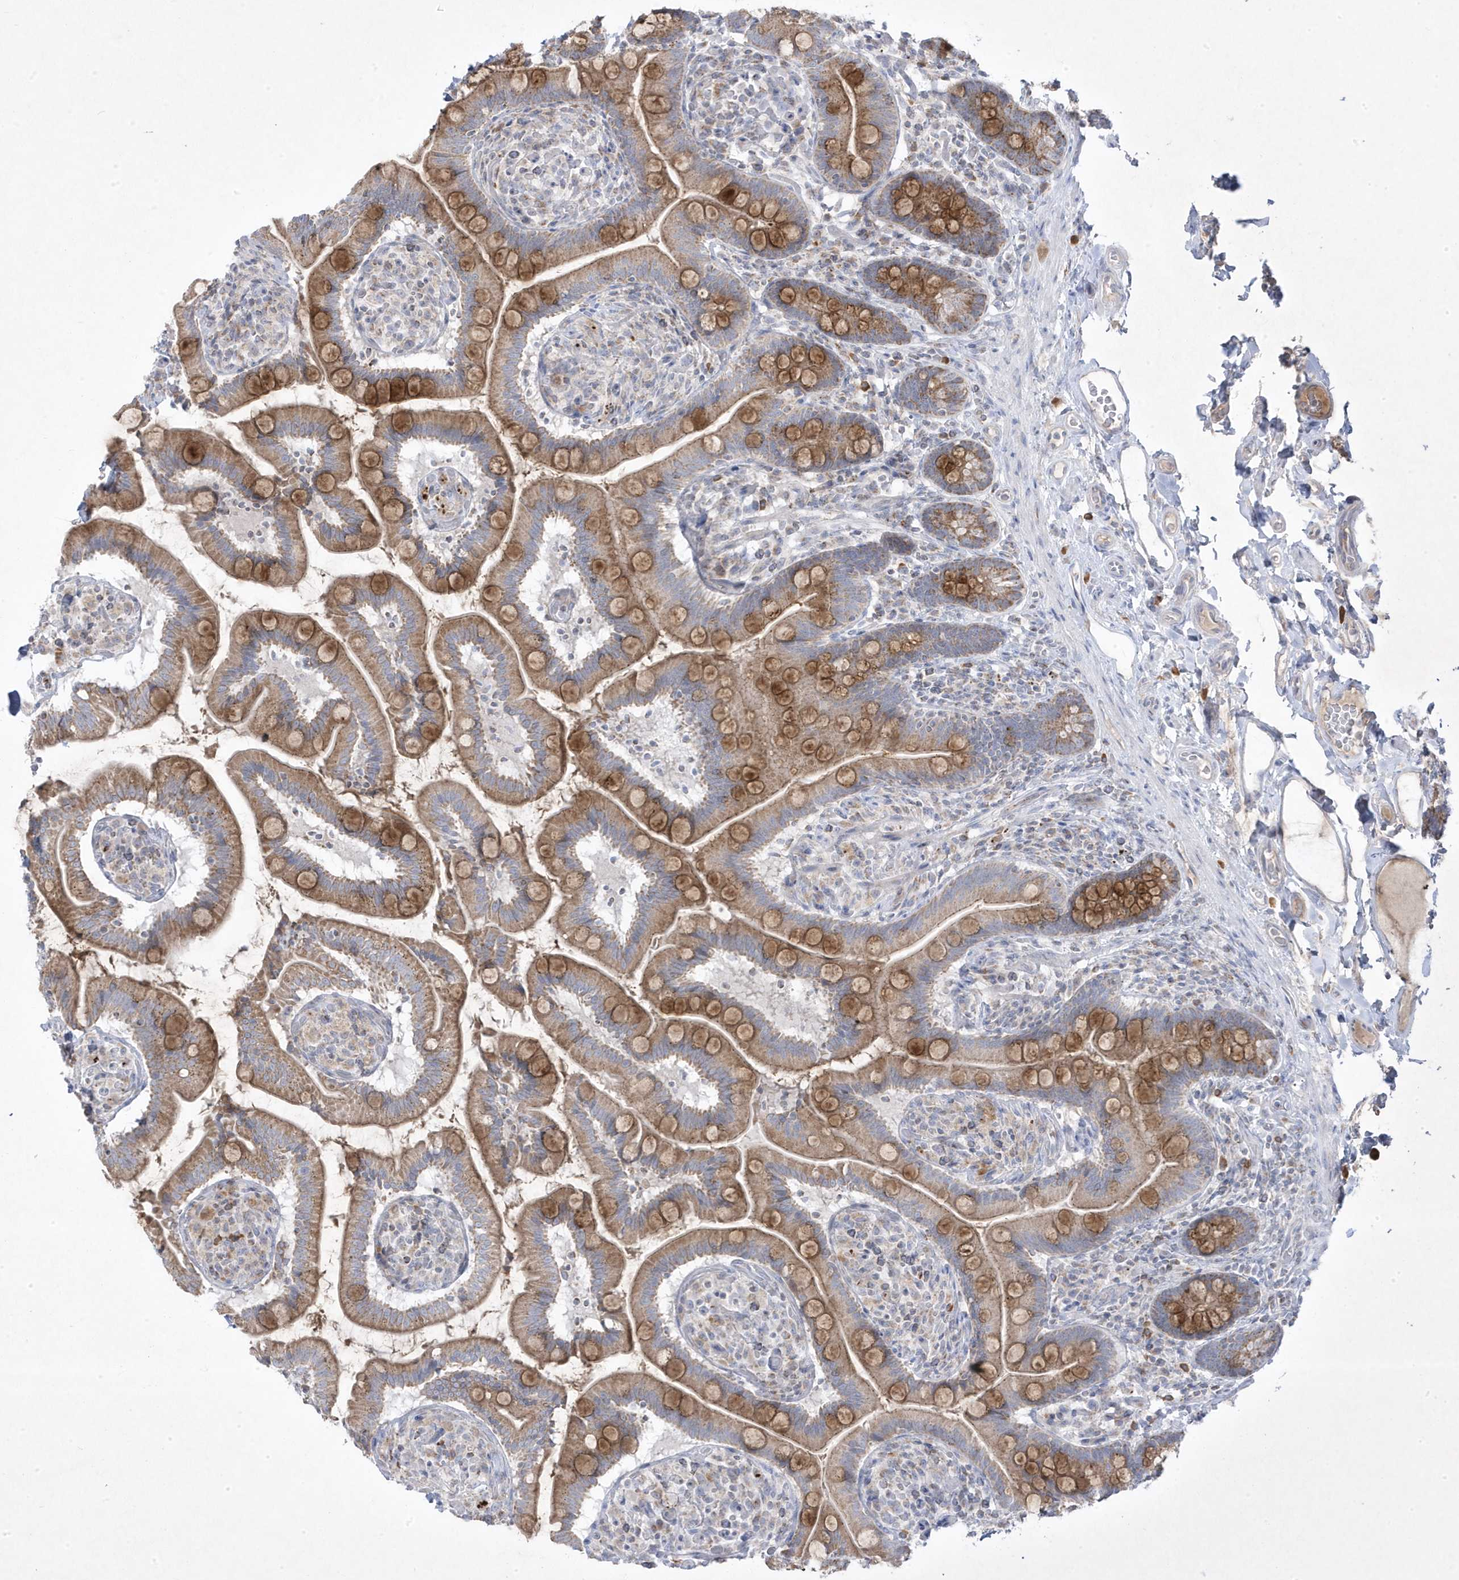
{"staining": {"intensity": "moderate", "quantity": ">75%", "location": "cytoplasmic/membranous"}, "tissue": "small intestine", "cell_type": "Glandular cells", "image_type": "normal", "snomed": [{"axis": "morphology", "description": "Normal tissue, NOS"}, {"axis": "topography", "description": "Small intestine"}], "caption": "Immunohistochemical staining of benign small intestine demonstrates moderate cytoplasmic/membranous protein staining in approximately >75% of glandular cells. Nuclei are stained in blue.", "gene": "ADAMTSL3", "patient": {"sex": "female", "age": 64}}